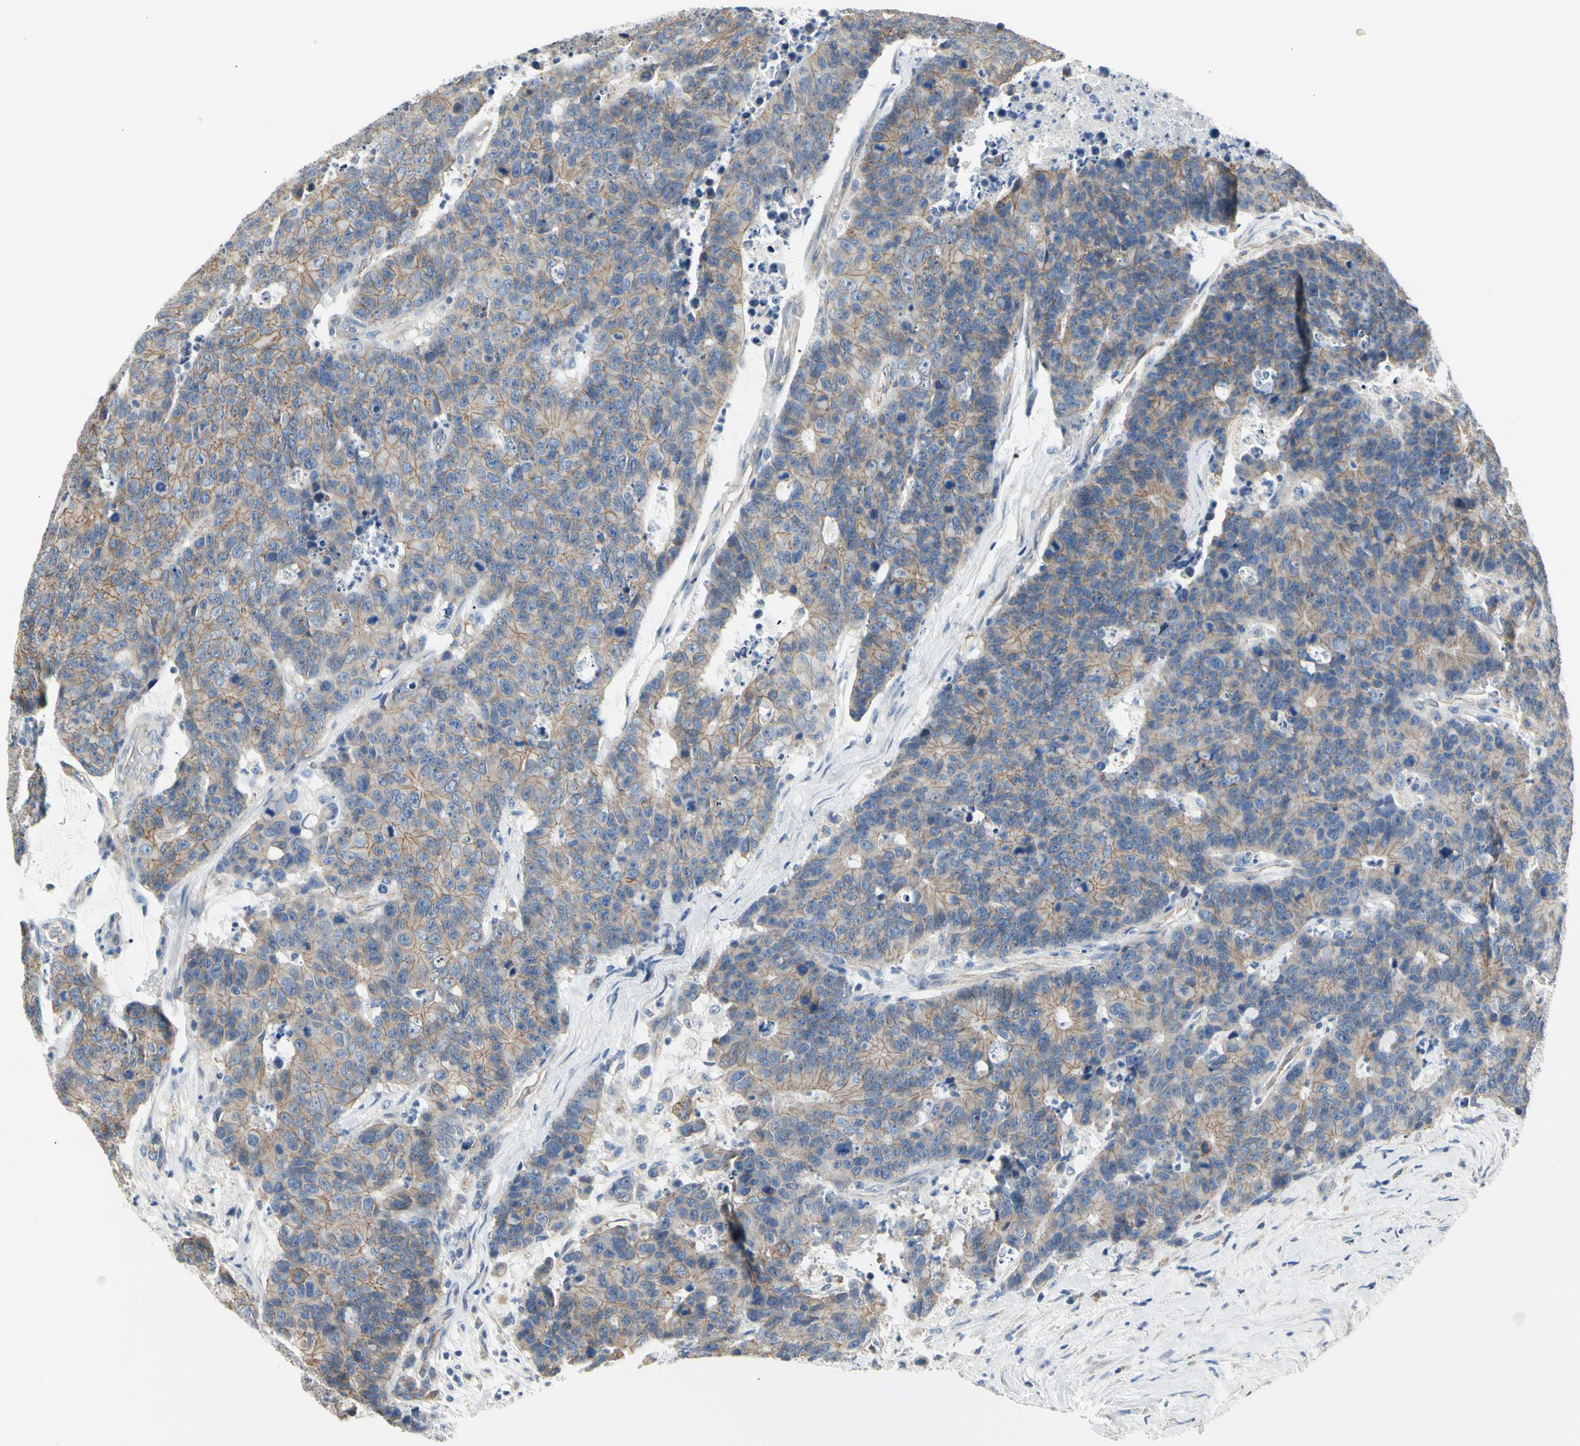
{"staining": {"intensity": "weak", "quantity": ">75%", "location": "cytoplasmic/membranous"}, "tissue": "colorectal cancer", "cell_type": "Tumor cells", "image_type": "cancer", "snomed": [{"axis": "morphology", "description": "Adenocarcinoma, NOS"}, {"axis": "topography", "description": "Colon"}], "caption": "This image displays colorectal cancer (adenocarcinoma) stained with immunohistochemistry (IHC) to label a protein in brown. The cytoplasmic/membranous of tumor cells show weak positivity for the protein. Nuclei are counter-stained blue.", "gene": "LGR6", "patient": {"sex": "female", "age": 86}}